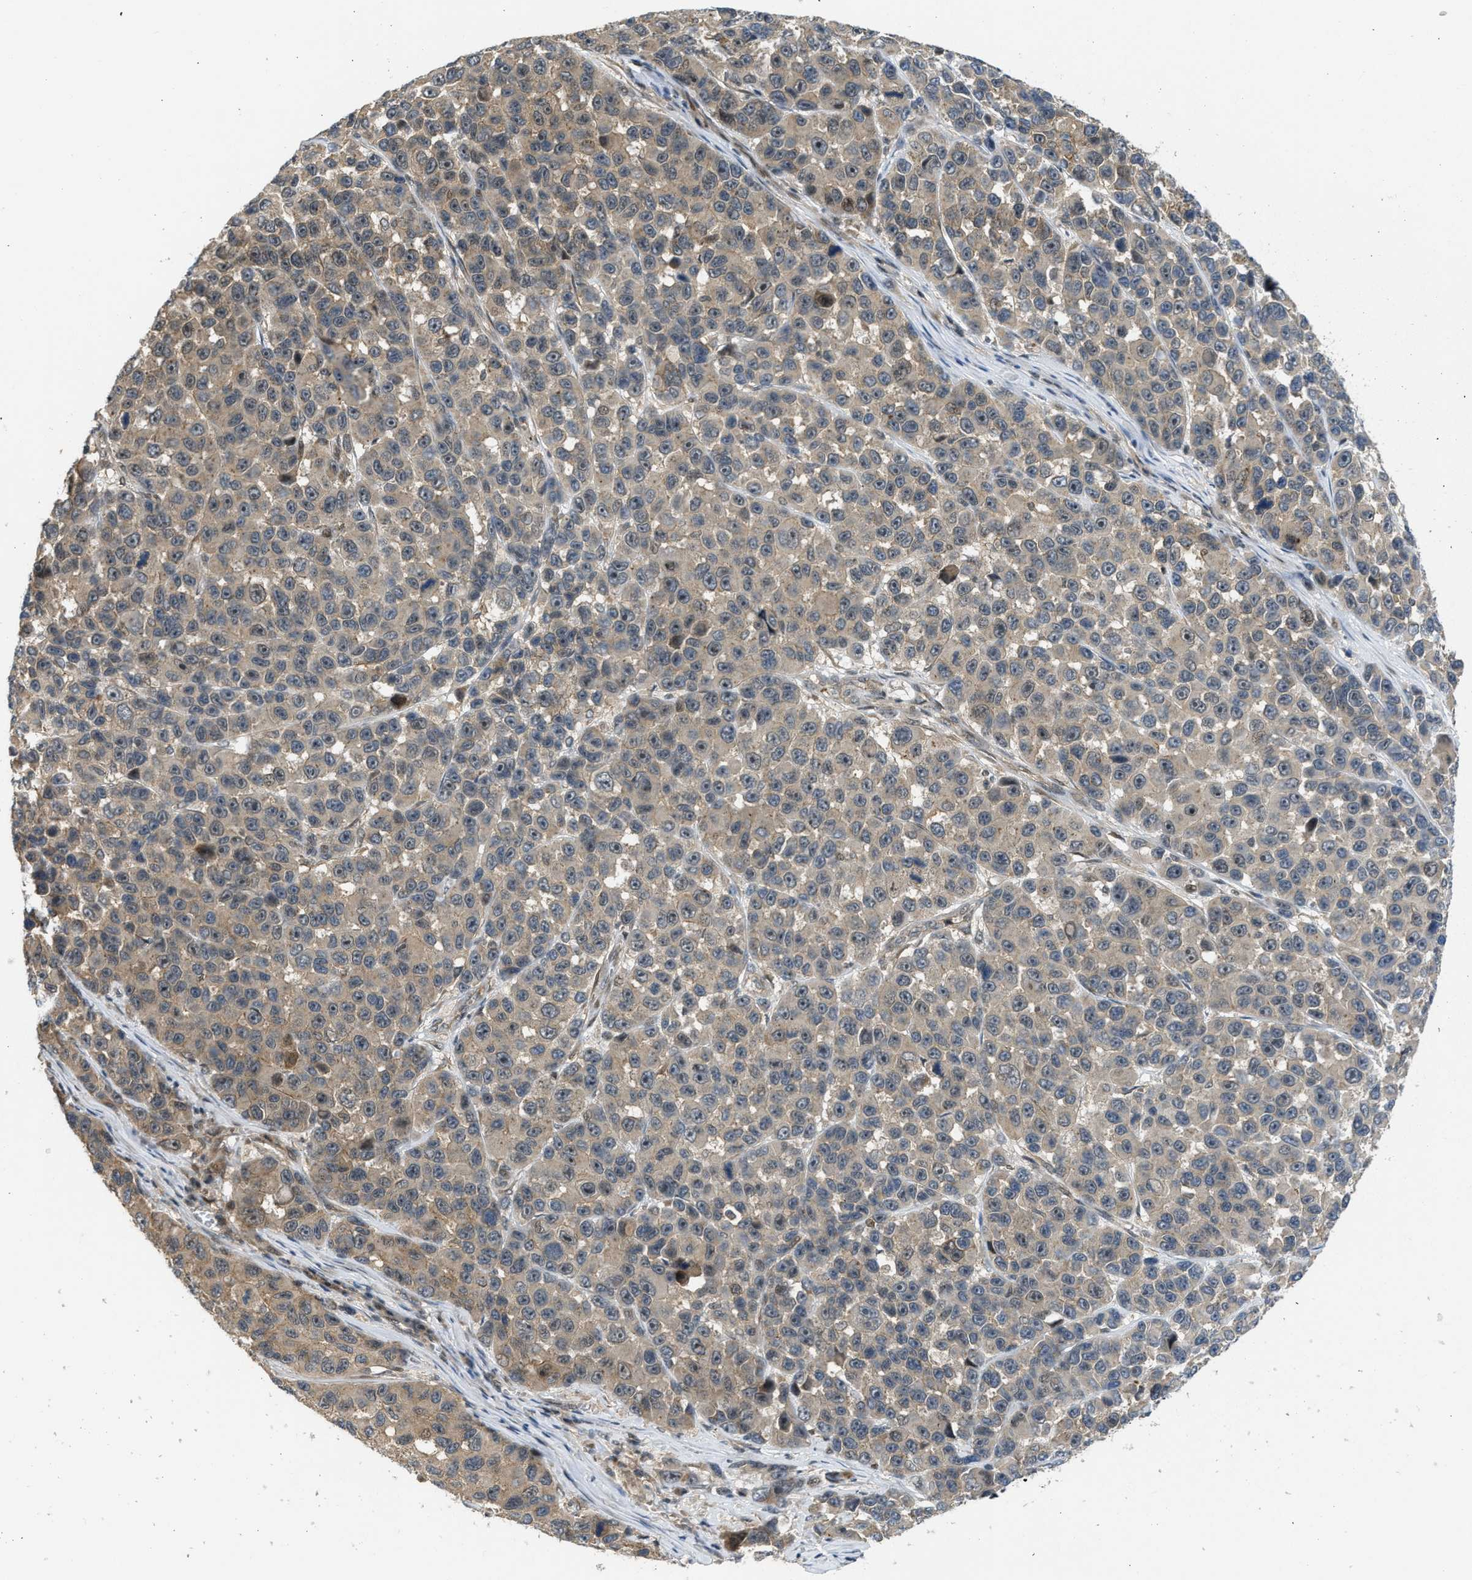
{"staining": {"intensity": "weak", "quantity": ">75%", "location": "cytoplasmic/membranous"}, "tissue": "melanoma", "cell_type": "Tumor cells", "image_type": "cancer", "snomed": [{"axis": "morphology", "description": "Malignant melanoma, NOS"}, {"axis": "topography", "description": "Skin"}], "caption": "Human melanoma stained for a protein (brown) displays weak cytoplasmic/membranous positive expression in about >75% of tumor cells.", "gene": "DNAJC28", "patient": {"sex": "male", "age": 53}}